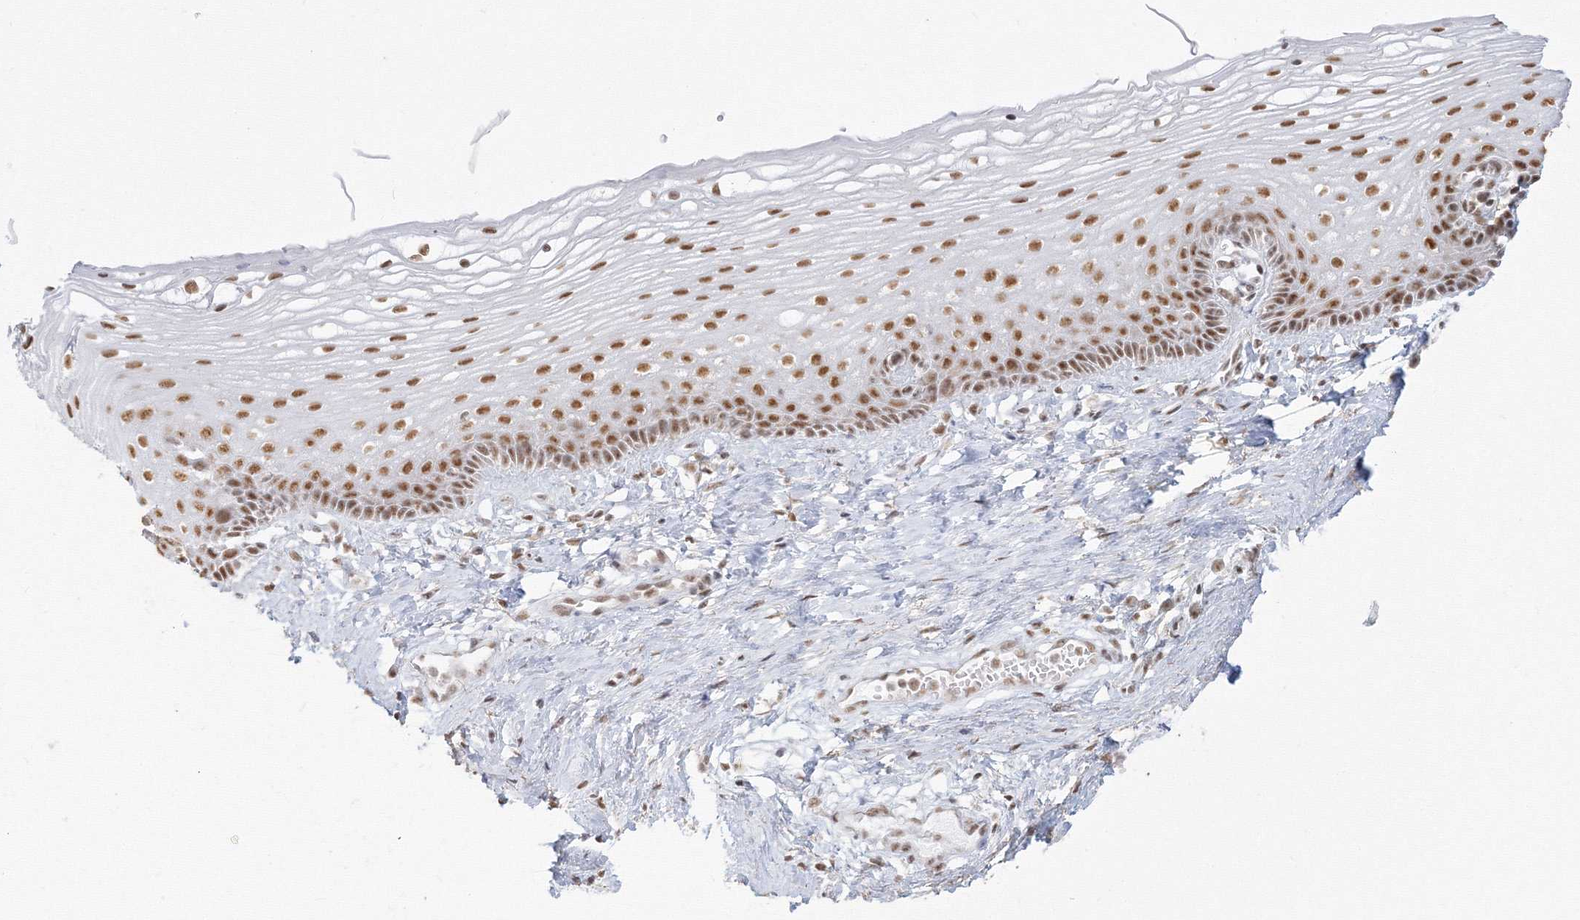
{"staining": {"intensity": "moderate", "quantity": ">75%", "location": "nuclear"}, "tissue": "vagina", "cell_type": "Squamous epithelial cells", "image_type": "normal", "snomed": [{"axis": "morphology", "description": "Normal tissue, NOS"}, {"axis": "topography", "description": "Vagina"}], "caption": "Immunohistochemistry (DAB) staining of unremarkable vagina exhibits moderate nuclear protein staining in approximately >75% of squamous epithelial cells. The staining is performed using DAB (3,3'-diaminobenzidine) brown chromogen to label protein expression. The nuclei are counter-stained blue using hematoxylin.", "gene": "PPP4R2", "patient": {"sex": "female", "age": 46}}